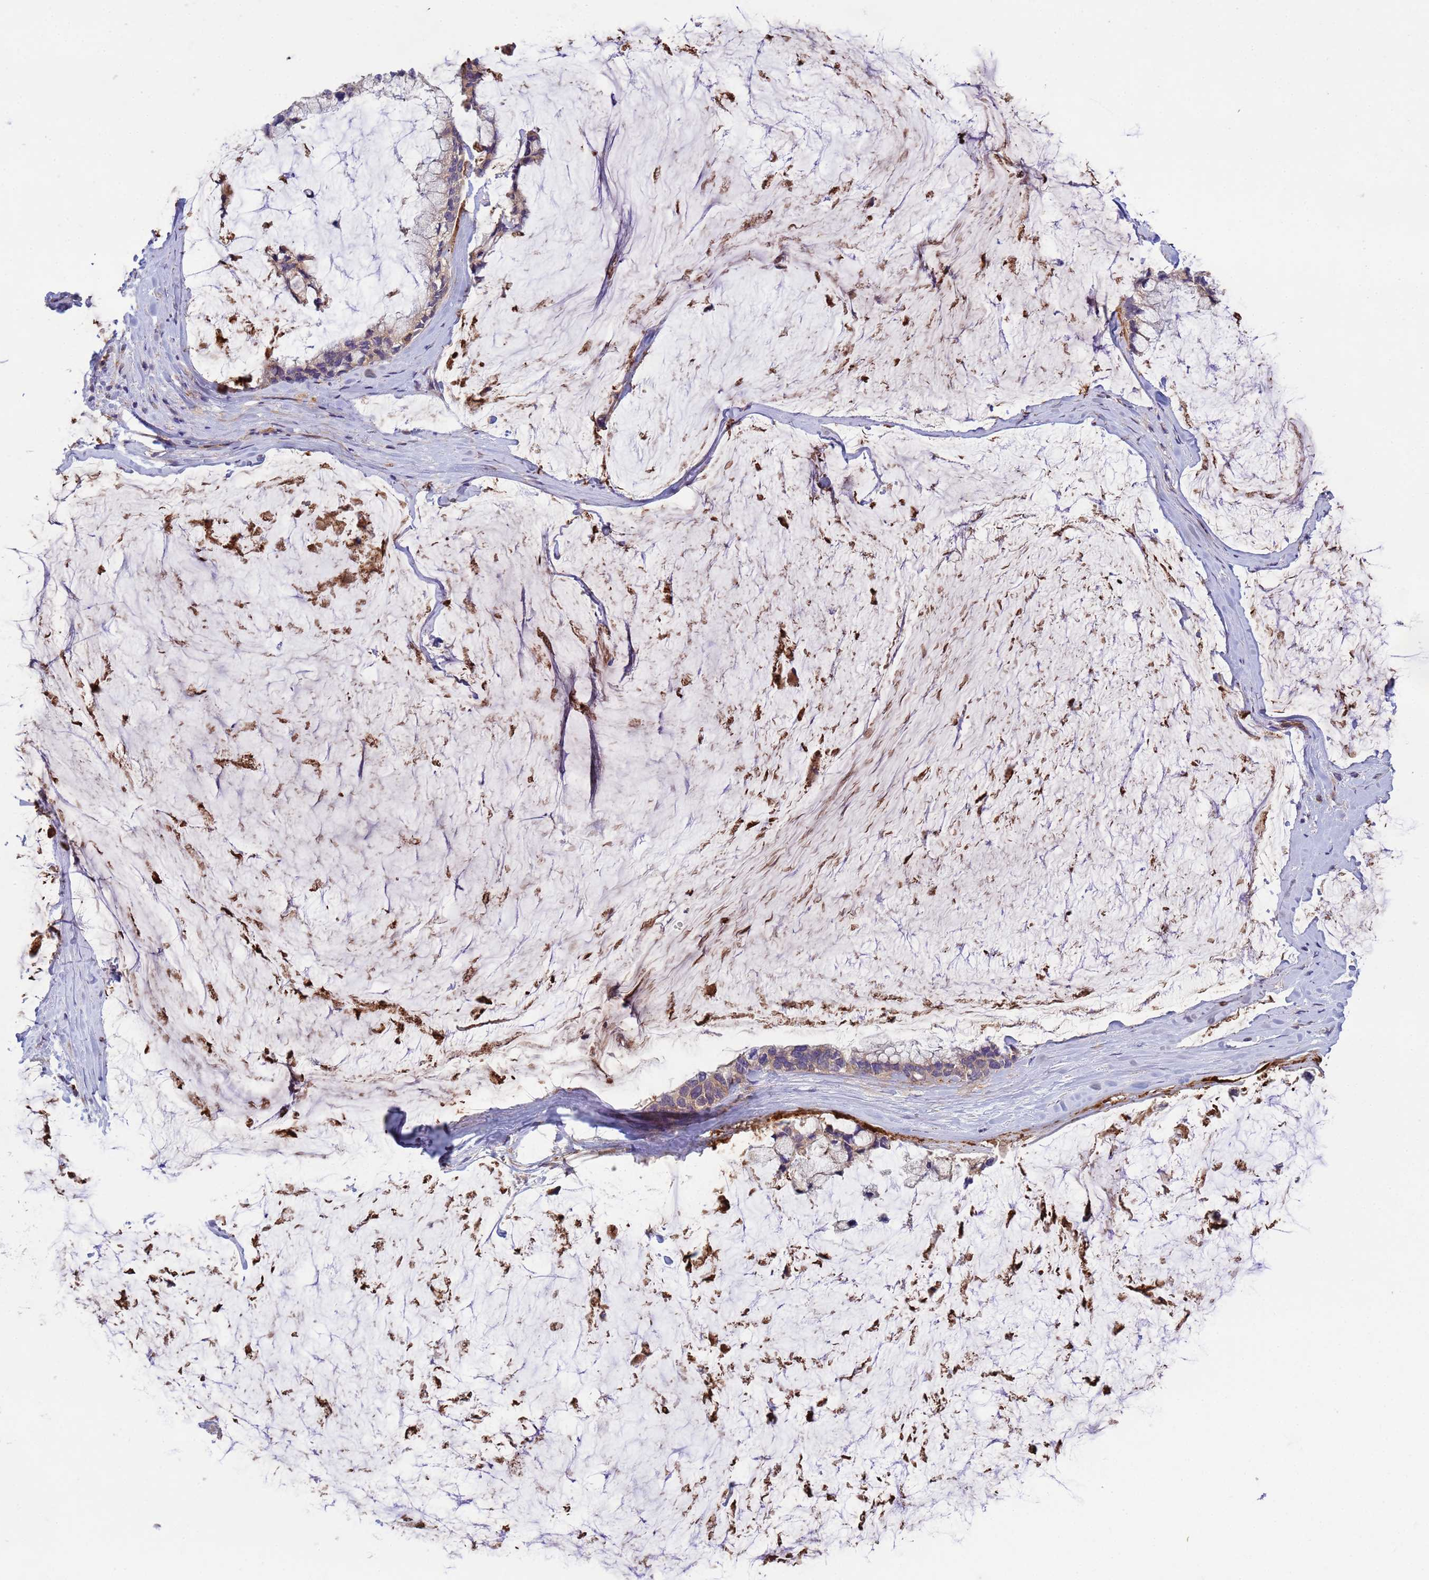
{"staining": {"intensity": "weak", "quantity": "25%-75%", "location": "cytoplasmic/membranous"}, "tissue": "ovarian cancer", "cell_type": "Tumor cells", "image_type": "cancer", "snomed": [{"axis": "morphology", "description": "Cystadenocarcinoma, mucinous, NOS"}, {"axis": "topography", "description": "Ovary"}], "caption": "A micrograph of ovarian mucinous cystadenocarcinoma stained for a protein exhibits weak cytoplasmic/membranous brown staining in tumor cells.", "gene": "RAB10", "patient": {"sex": "female", "age": 39}}